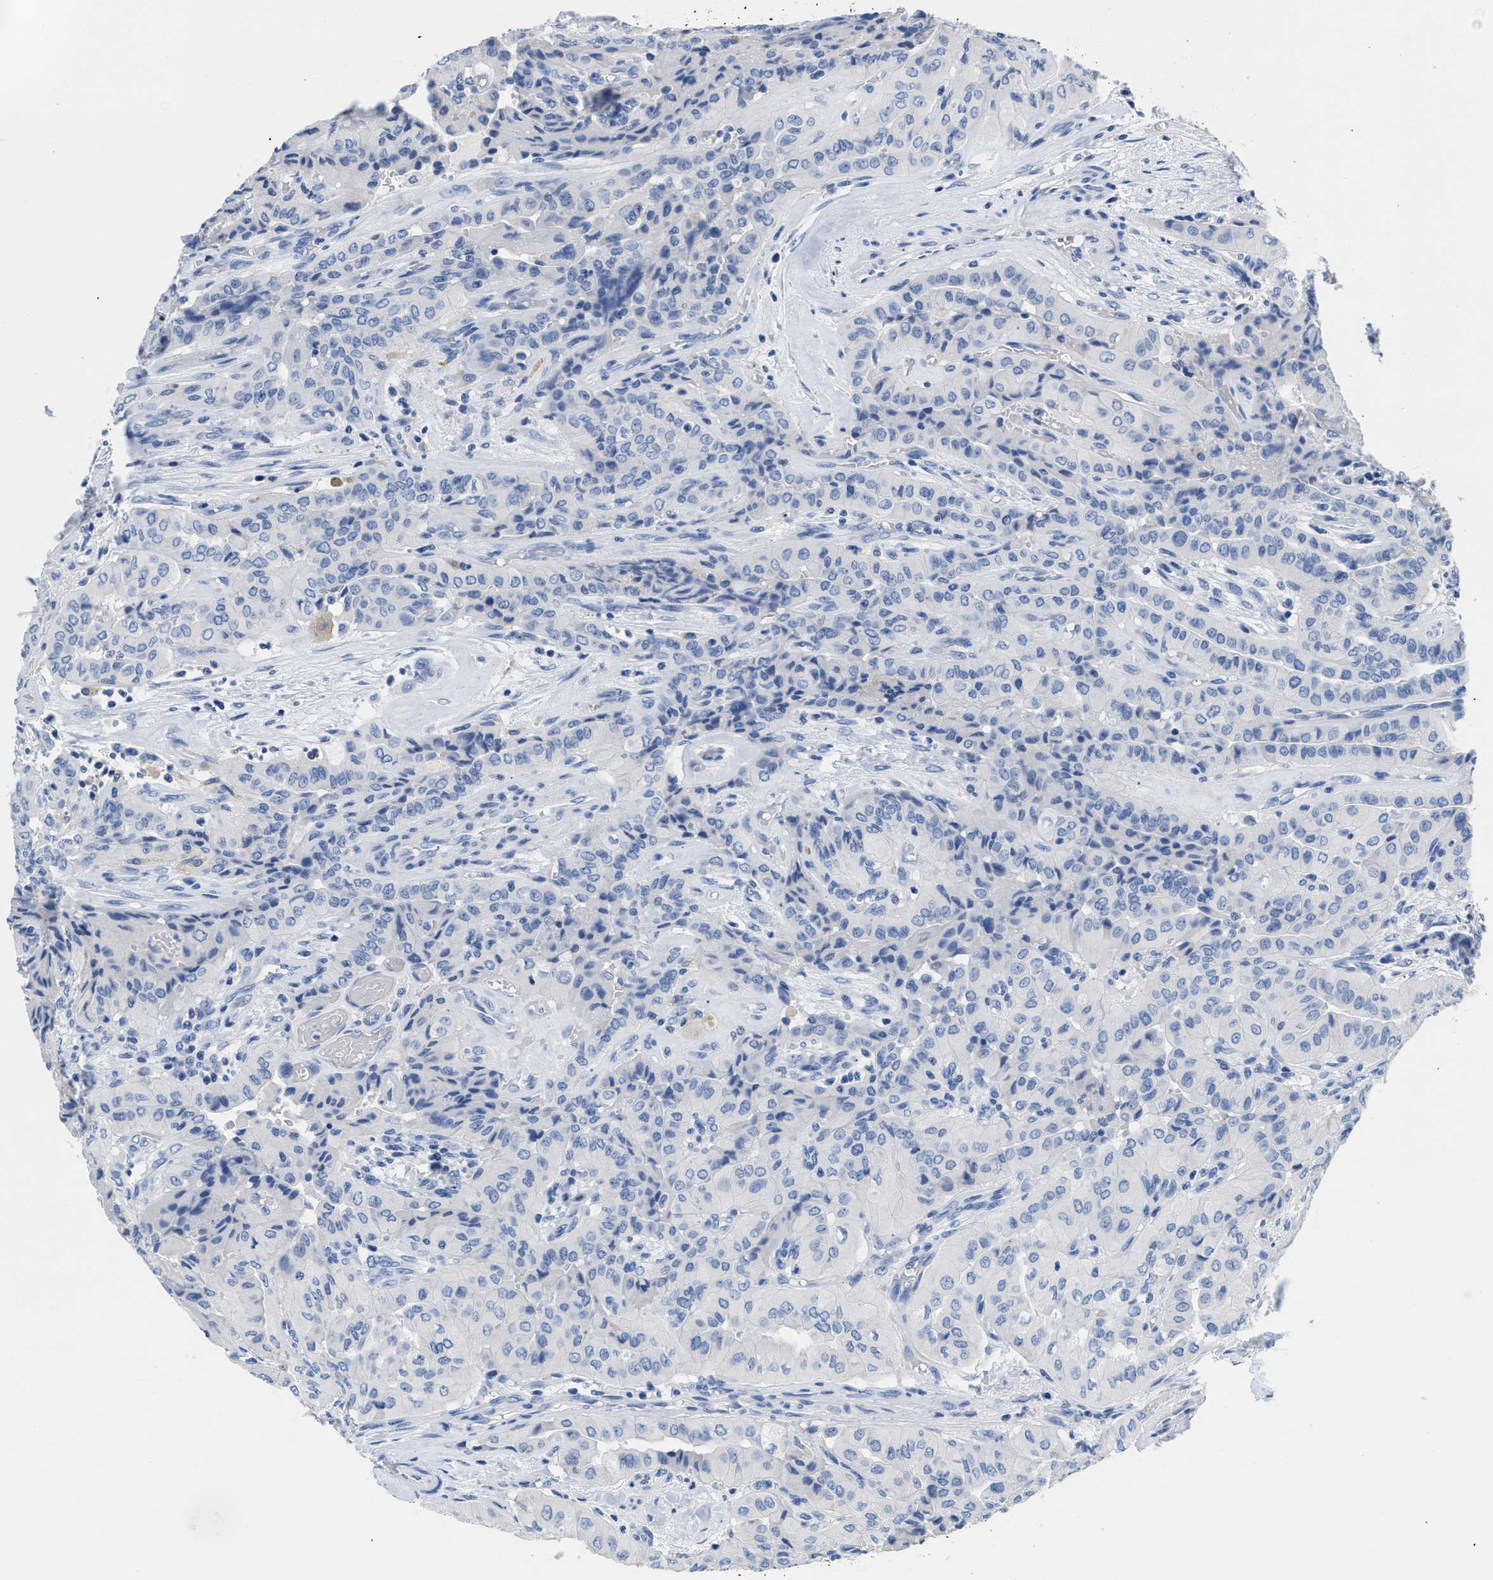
{"staining": {"intensity": "negative", "quantity": "none", "location": "none"}, "tissue": "thyroid cancer", "cell_type": "Tumor cells", "image_type": "cancer", "snomed": [{"axis": "morphology", "description": "Papillary adenocarcinoma, NOS"}, {"axis": "topography", "description": "Thyroid gland"}], "caption": "Human thyroid cancer (papillary adenocarcinoma) stained for a protein using immunohistochemistry (IHC) displays no positivity in tumor cells.", "gene": "SLFN13", "patient": {"sex": "female", "age": 59}}